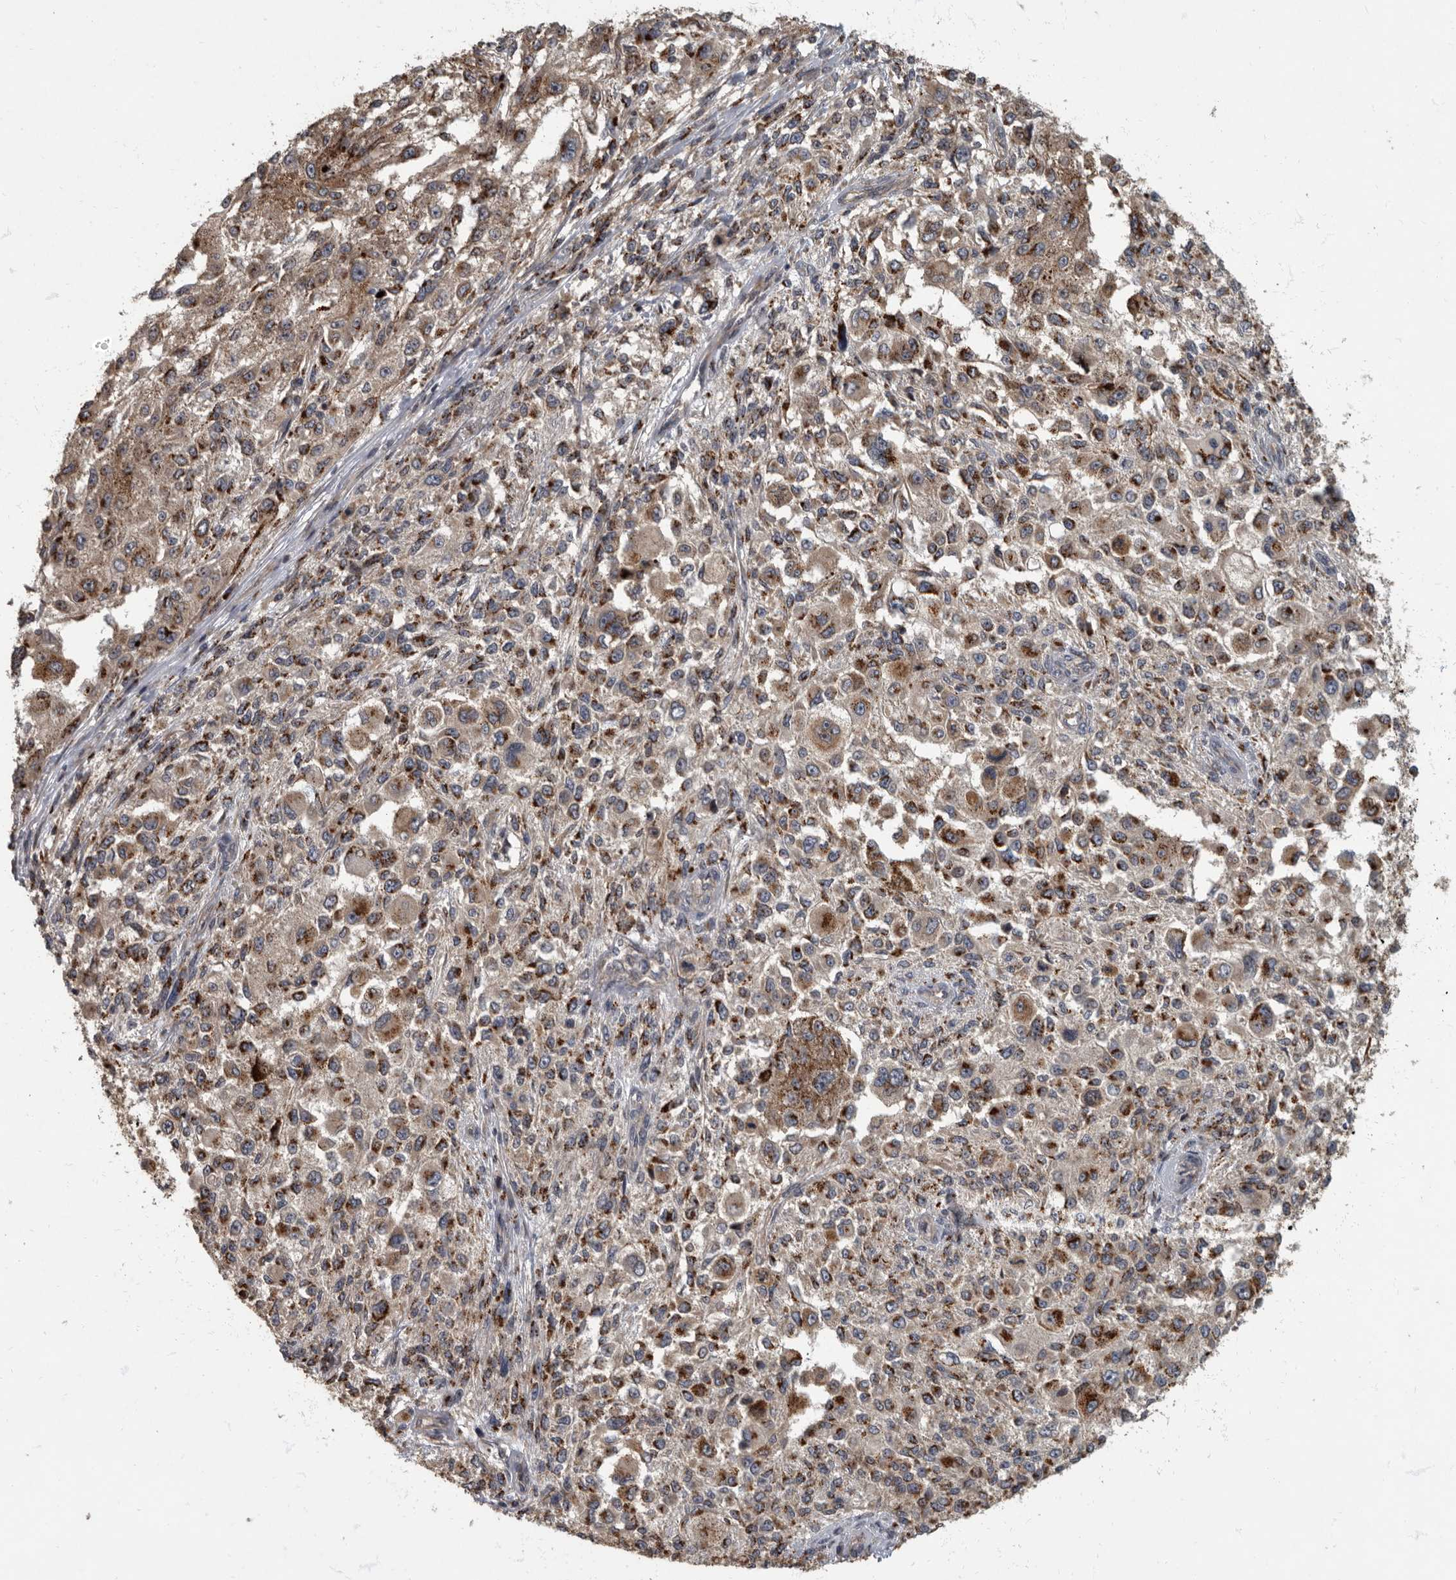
{"staining": {"intensity": "moderate", "quantity": ">75%", "location": "cytoplasmic/membranous"}, "tissue": "melanoma", "cell_type": "Tumor cells", "image_type": "cancer", "snomed": [{"axis": "morphology", "description": "Necrosis, NOS"}, {"axis": "morphology", "description": "Malignant melanoma, NOS"}, {"axis": "topography", "description": "Skin"}], "caption": "IHC (DAB) staining of melanoma shows moderate cytoplasmic/membranous protein staining in approximately >75% of tumor cells.", "gene": "IQCK", "patient": {"sex": "female", "age": 87}}